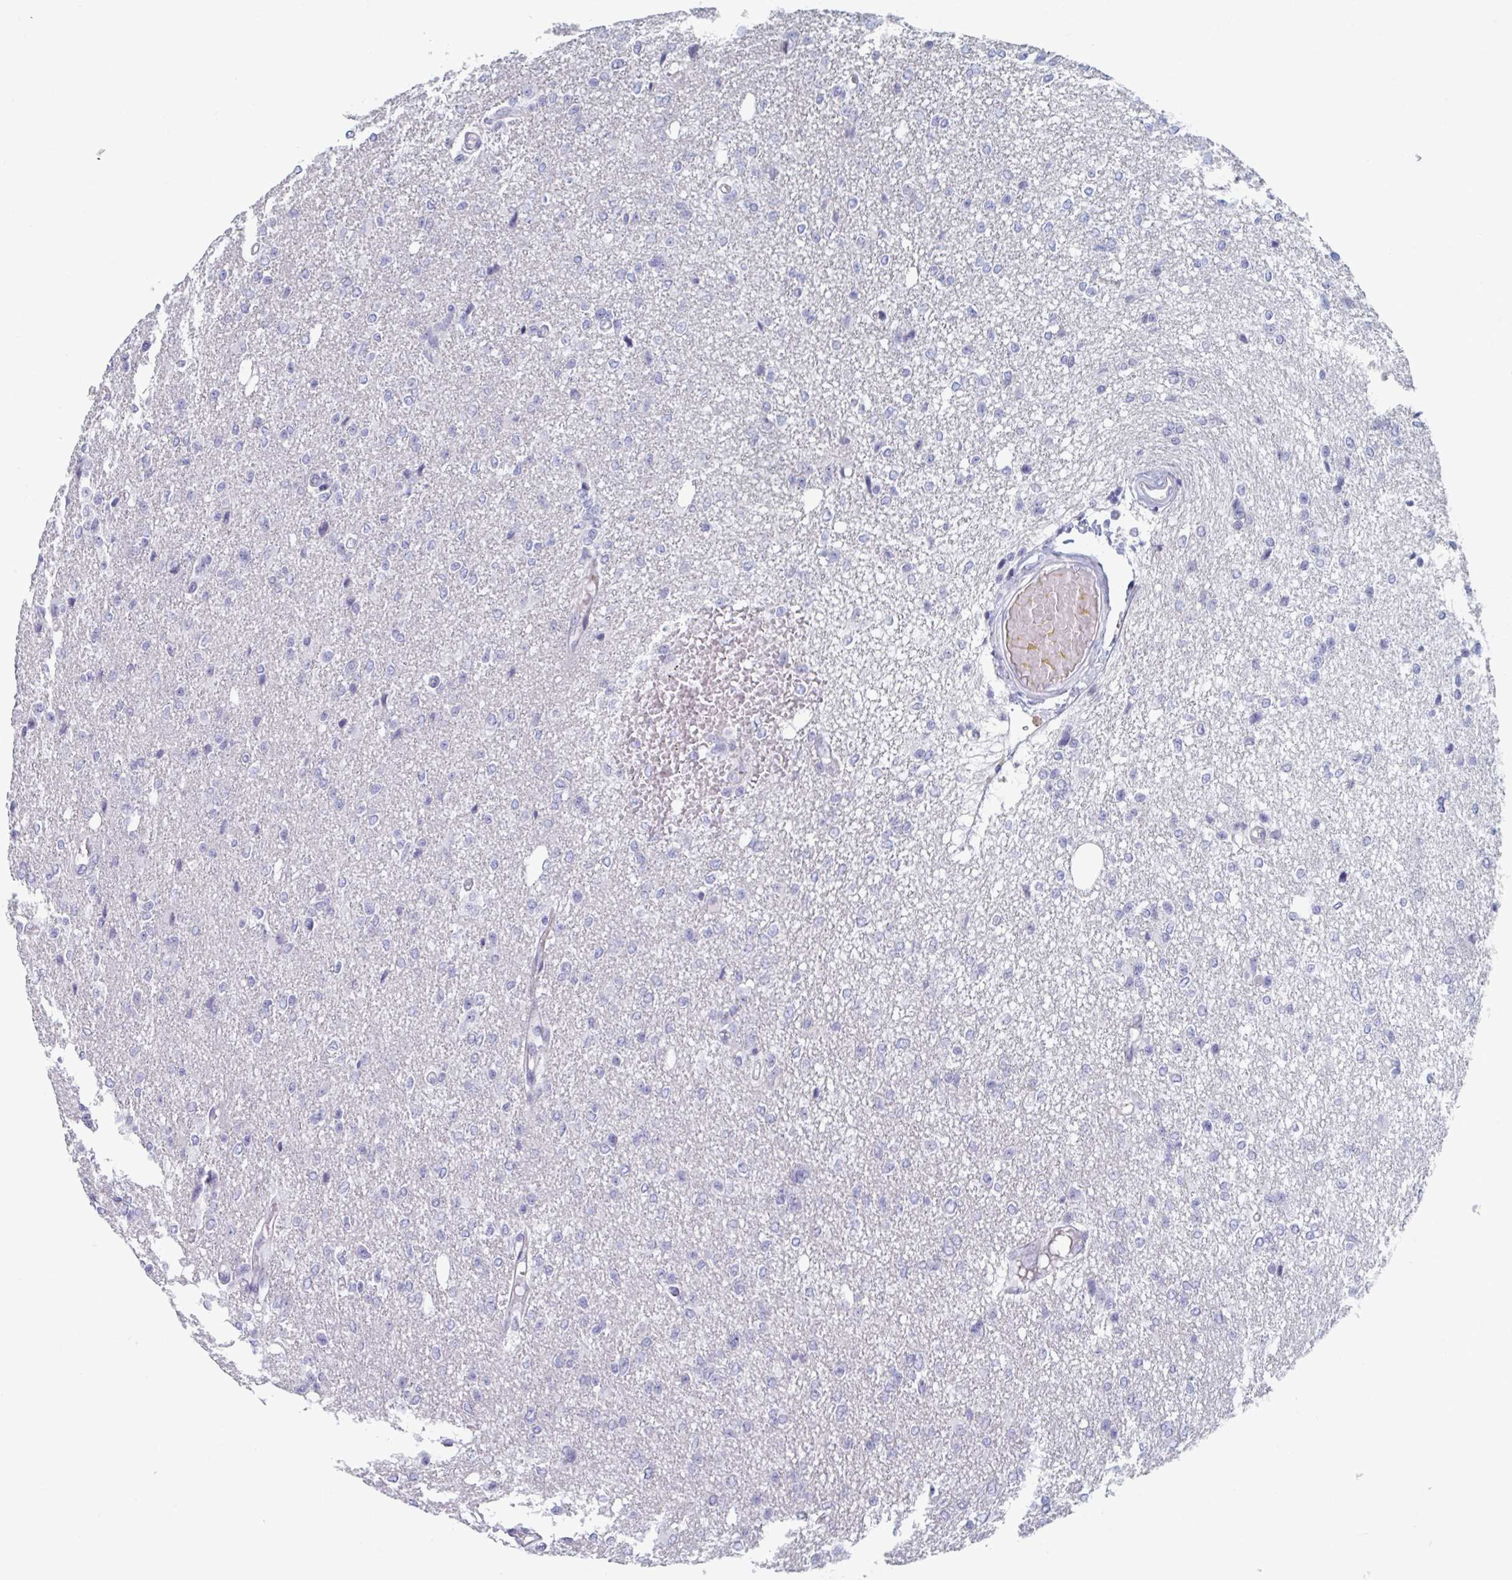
{"staining": {"intensity": "negative", "quantity": "none", "location": "none"}, "tissue": "glioma", "cell_type": "Tumor cells", "image_type": "cancer", "snomed": [{"axis": "morphology", "description": "Glioma, malignant, Low grade"}, {"axis": "topography", "description": "Brain"}], "caption": "DAB (3,3'-diaminobenzidine) immunohistochemical staining of human glioma demonstrates no significant expression in tumor cells.", "gene": "FOXA1", "patient": {"sex": "male", "age": 26}}